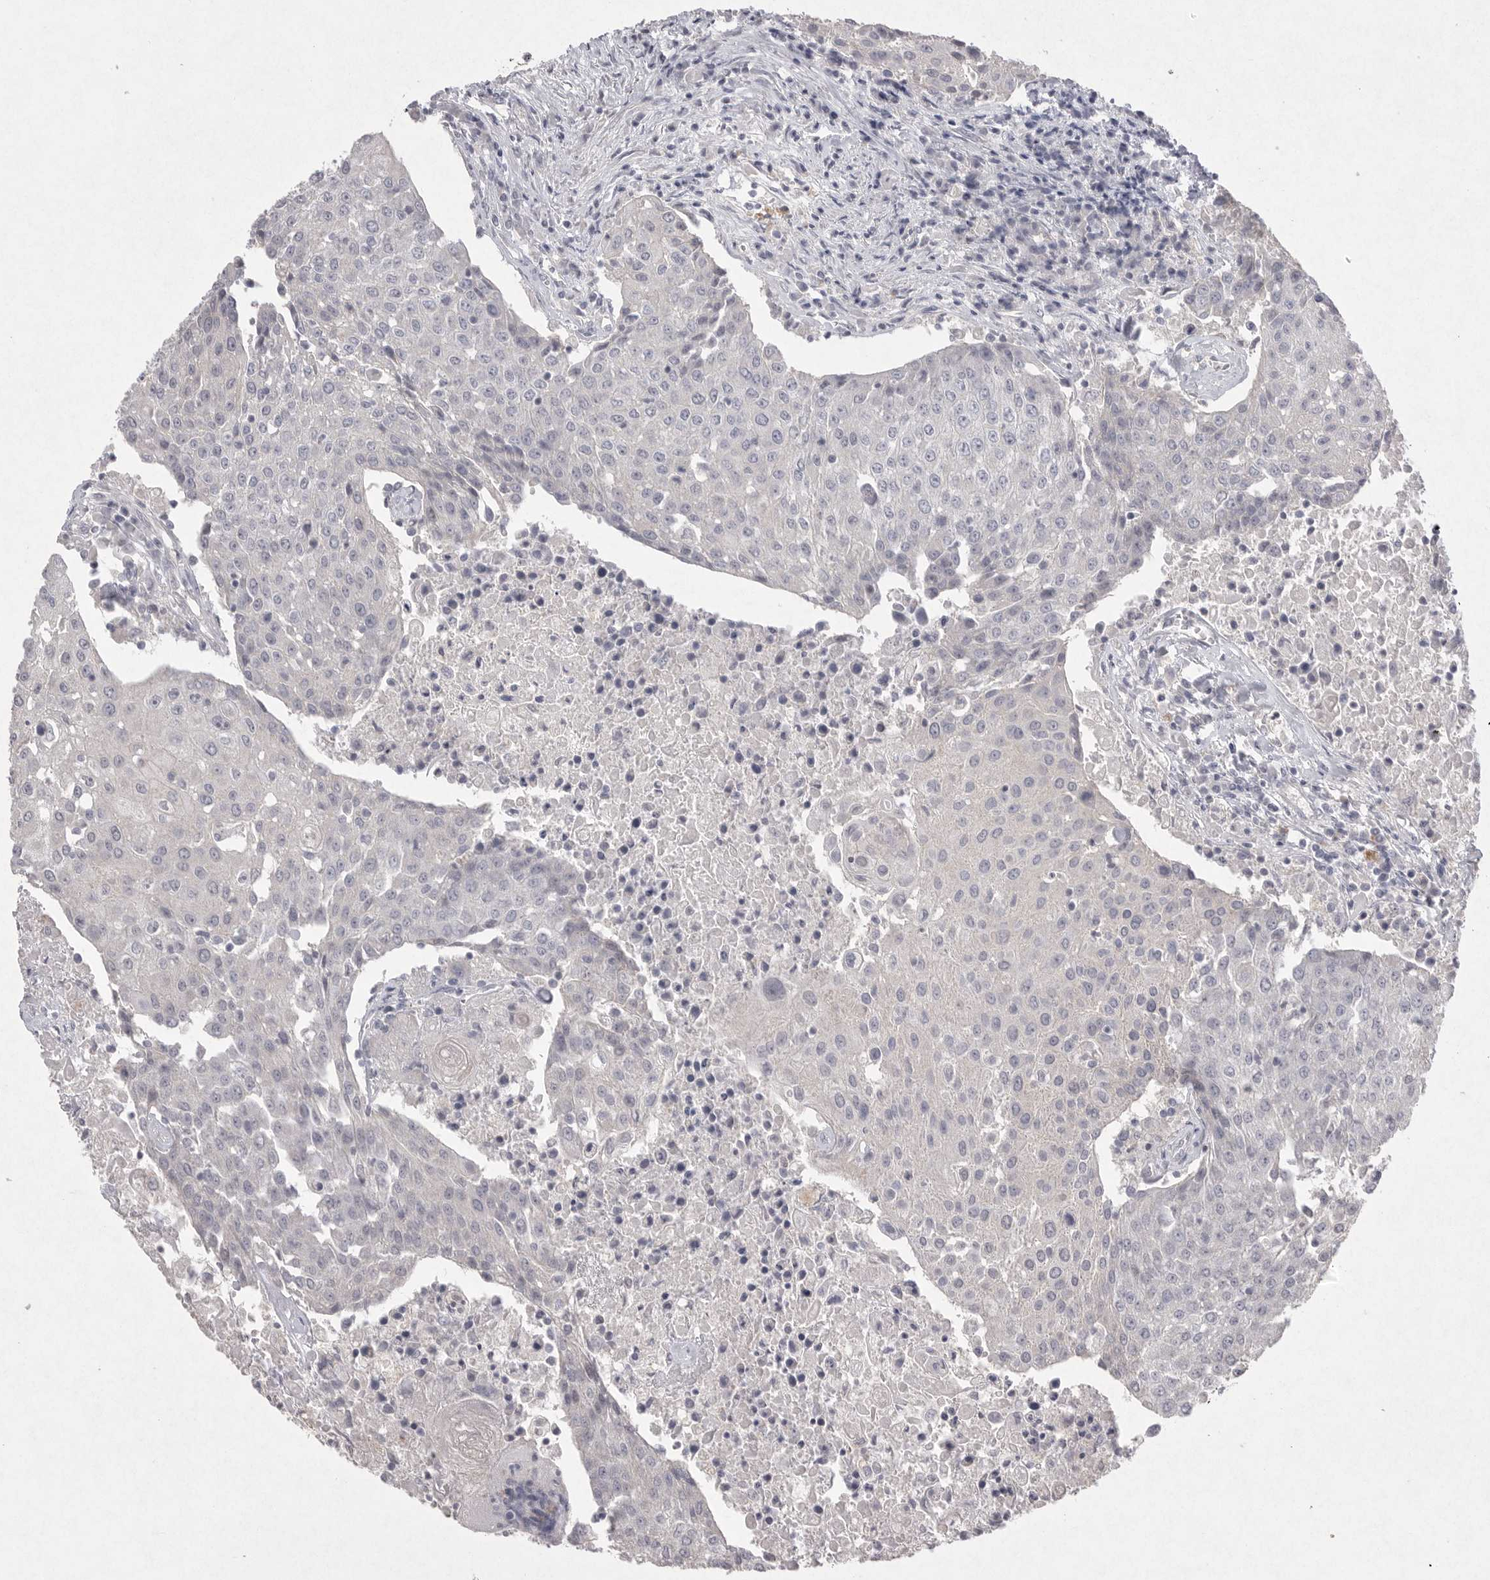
{"staining": {"intensity": "negative", "quantity": "none", "location": "none"}, "tissue": "urothelial cancer", "cell_type": "Tumor cells", "image_type": "cancer", "snomed": [{"axis": "morphology", "description": "Urothelial carcinoma, High grade"}, {"axis": "topography", "description": "Urinary bladder"}], "caption": "Urothelial cancer stained for a protein using IHC reveals no staining tumor cells.", "gene": "VANGL2", "patient": {"sex": "female", "age": 85}}